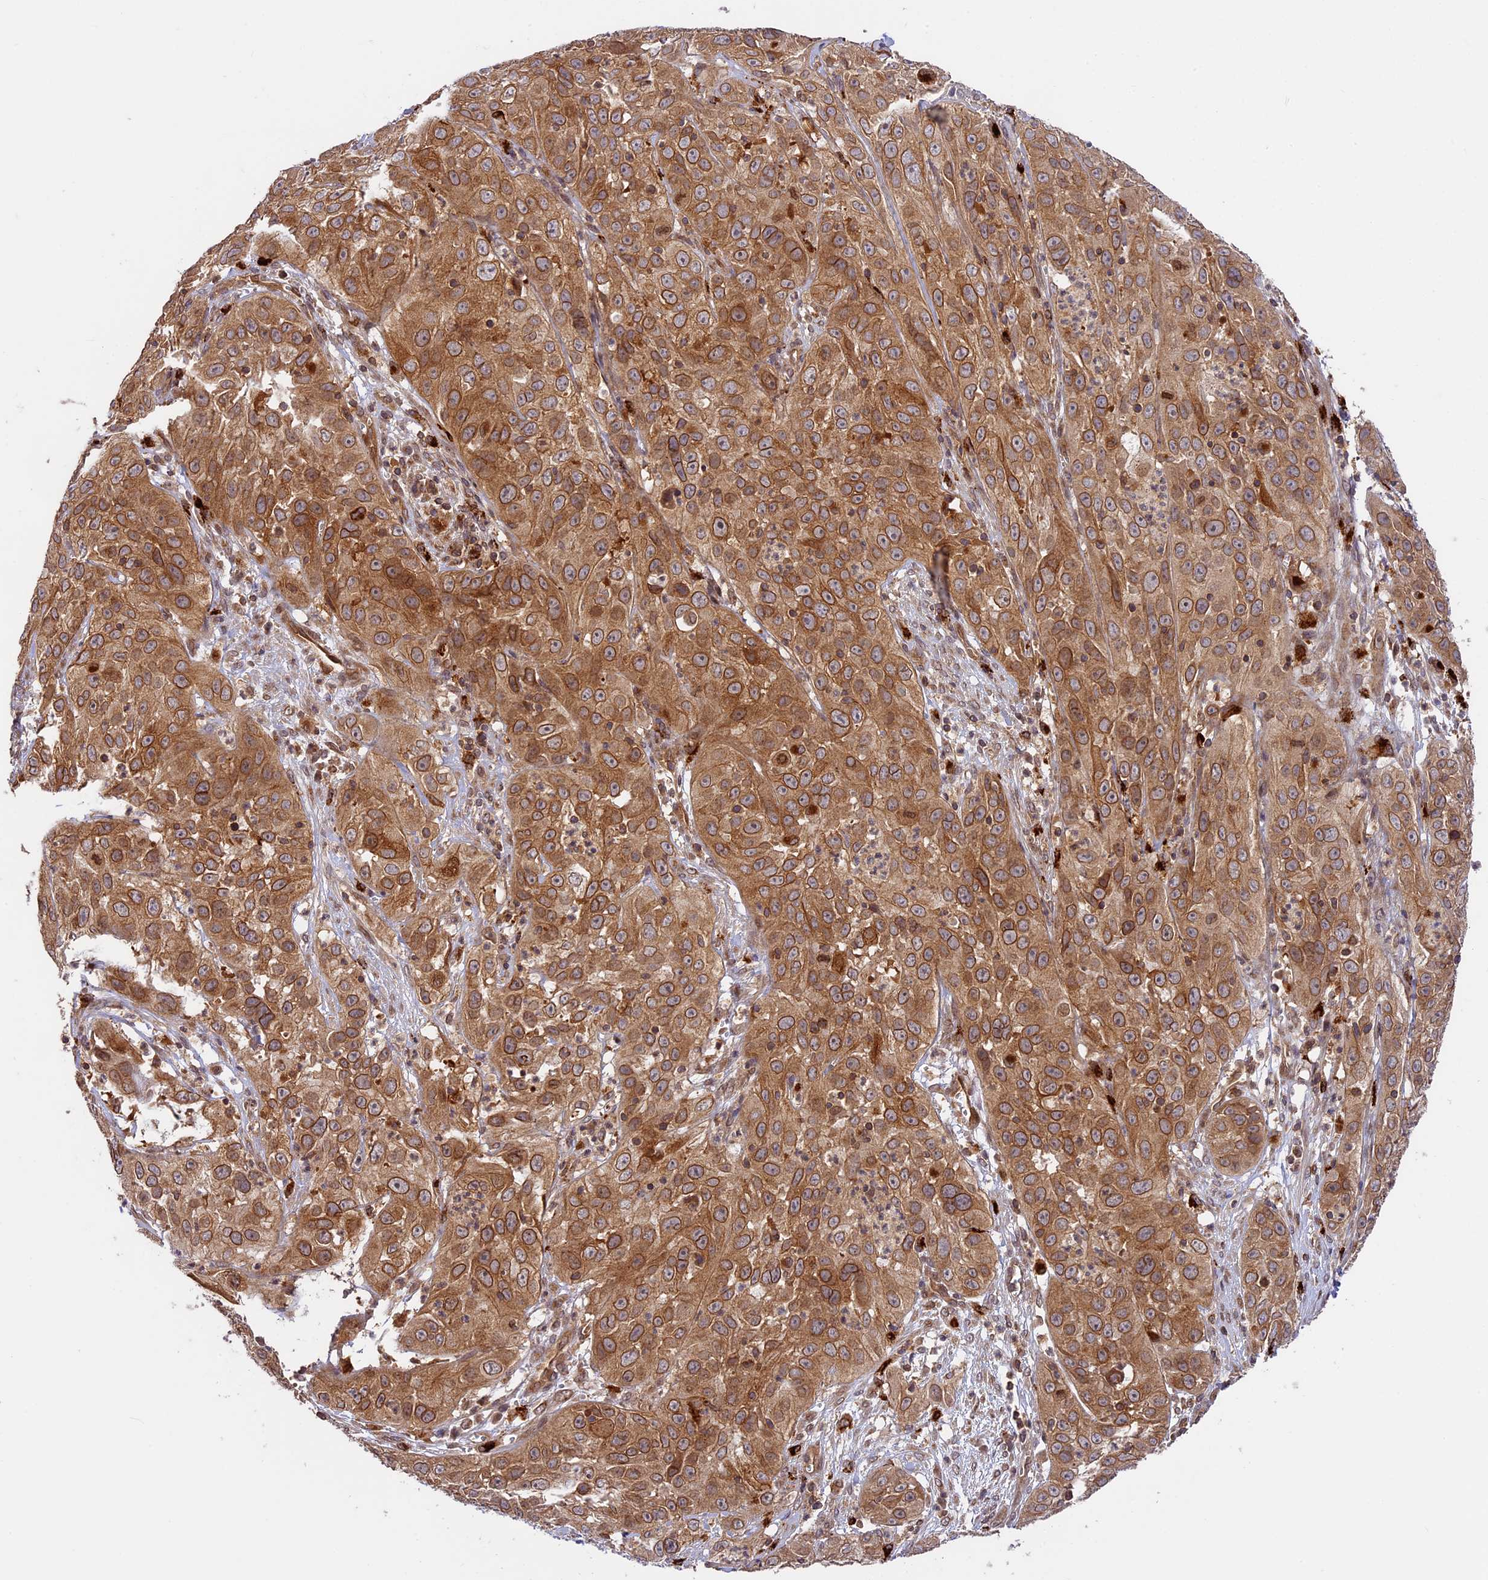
{"staining": {"intensity": "moderate", "quantity": ">75%", "location": "cytoplasmic/membranous,nuclear"}, "tissue": "cervical cancer", "cell_type": "Tumor cells", "image_type": "cancer", "snomed": [{"axis": "morphology", "description": "Squamous cell carcinoma, NOS"}, {"axis": "topography", "description": "Cervix"}], "caption": "Cervical cancer (squamous cell carcinoma) tissue demonstrates moderate cytoplasmic/membranous and nuclear staining in approximately >75% of tumor cells", "gene": "DGKH", "patient": {"sex": "female", "age": 32}}